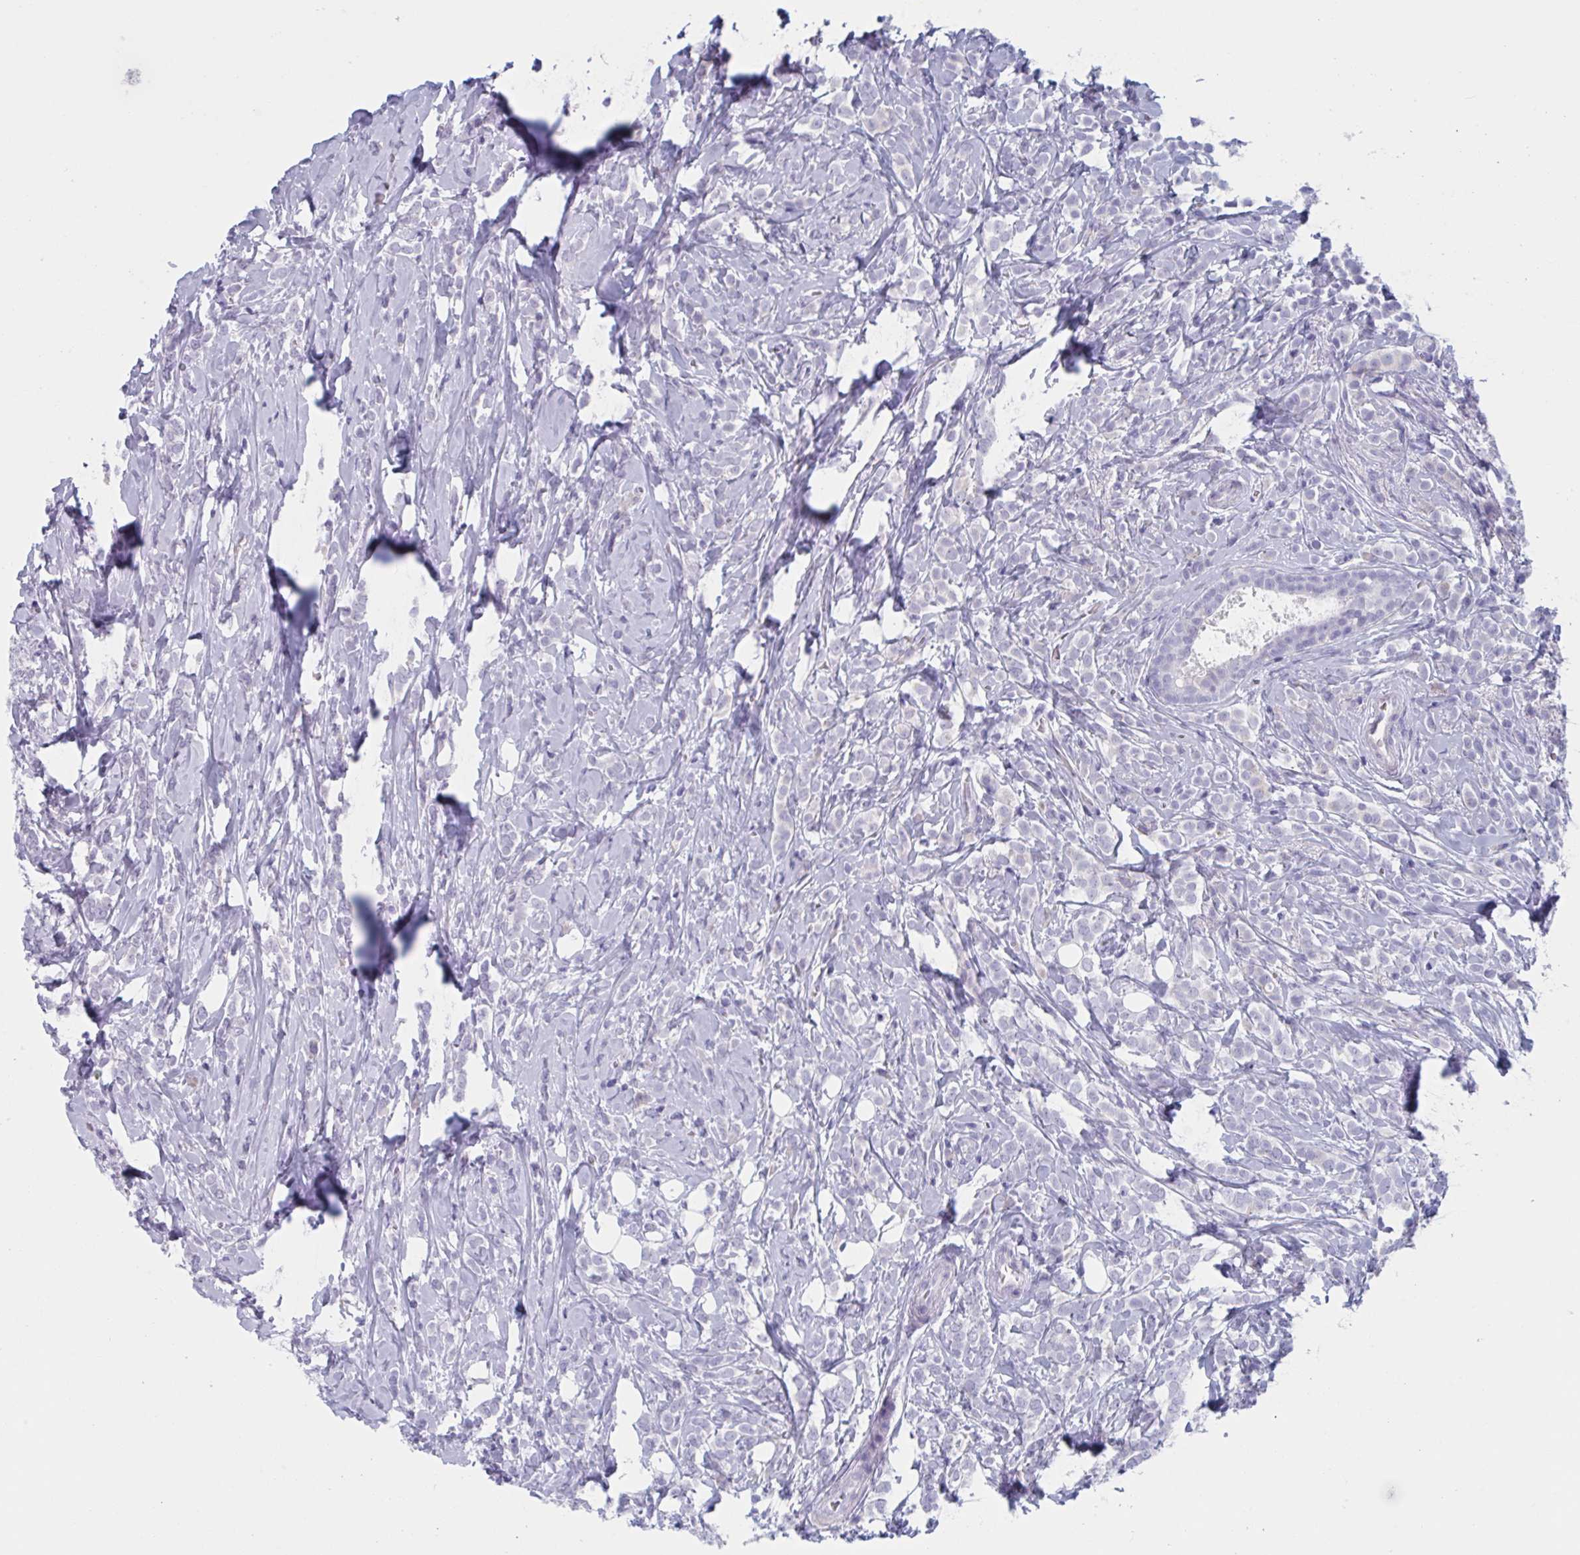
{"staining": {"intensity": "negative", "quantity": "none", "location": "none"}, "tissue": "breast cancer", "cell_type": "Tumor cells", "image_type": "cancer", "snomed": [{"axis": "morphology", "description": "Lobular carcinoma"}, {"axis": "topography", "description": "Breast"}], "caption": "The IHC image has no significant staining in tumor cells of lobular carcinoma (breast) tissue.", "gene": "HSD11B2", "patient": {"sex": "female", "age": 49}}